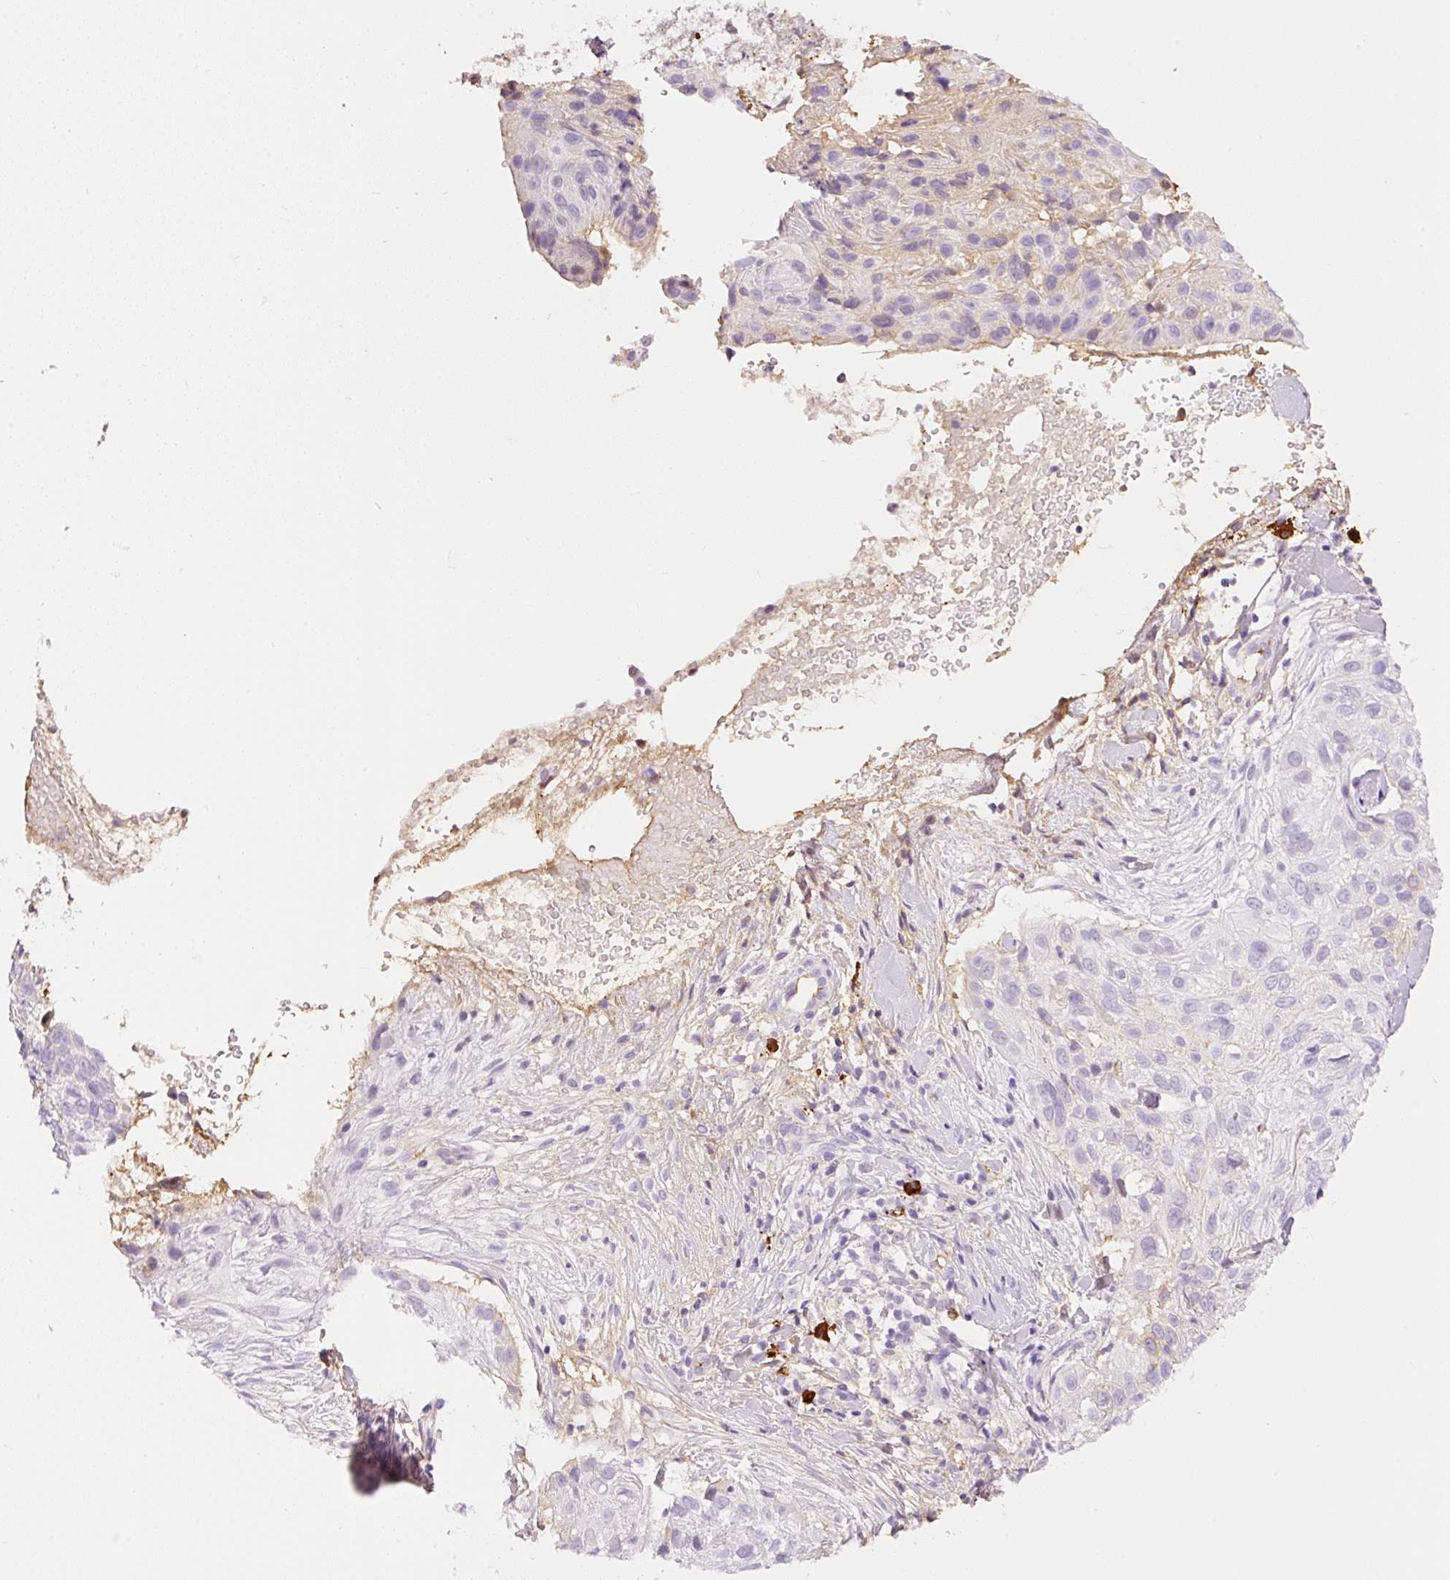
{"staining": {"intensity": "negative", "quantity": "none", "location": "none"}, "tissue": "skin cancer", "cell_type": "Tumor cells", "image_type": "cancer", "snomed": [{"axis": "morphology", "description": "Squamous cell carcinoma, NOS"}, {"axis": "topography", "description": "Skin"}], "caption": "The histopathology image exhibits no significant positivity in tumor cells of skin cancer (squamous cell carcinoma).", "gene": "PRPF38B", "patient": {"sex": "male", "age": 82}}